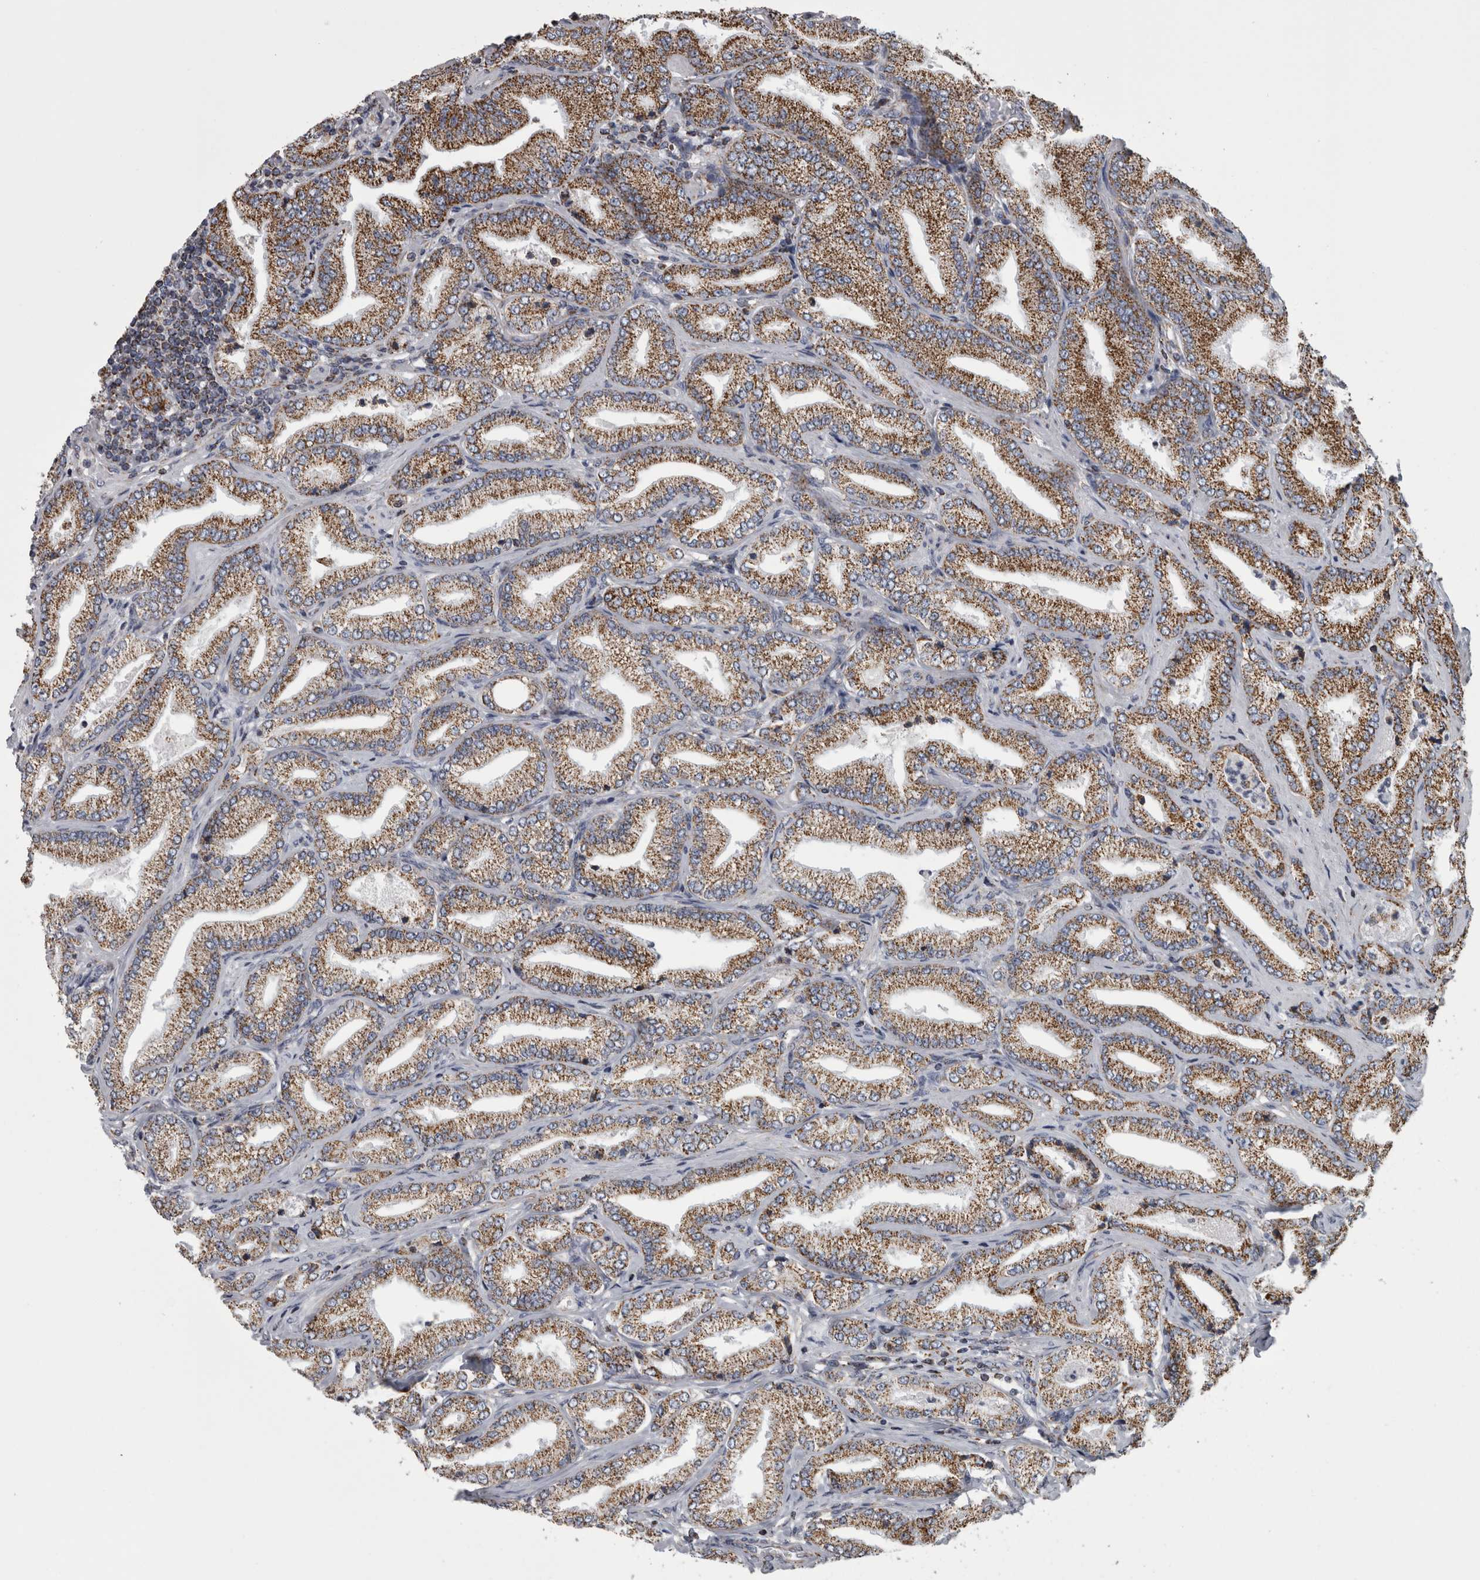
{"staining": {"intensity": "moderate", "quantity": ">75%", "location": "cytoplasmic/membranous"}, "tissue": "prostate cancer", "cell_type": "Tumor cells", "image_type": "cancer", "snomed": [{"axis": "morphology", "description": "Adenocarcinoma, Low grade"}, {"axis": "topography", "description": "Prostate"}], "caption": "Protein analysis of prostate low-grade adenocarcinoma tissue exhibits moderate cytoplasmic/membranous expression in approximately >75% of tumor cells. (brown staining indicates protein expression, while blue staining denotes nuclei).", "gene": "MDH2", "patient": {"sex": "male", "age": 62}}